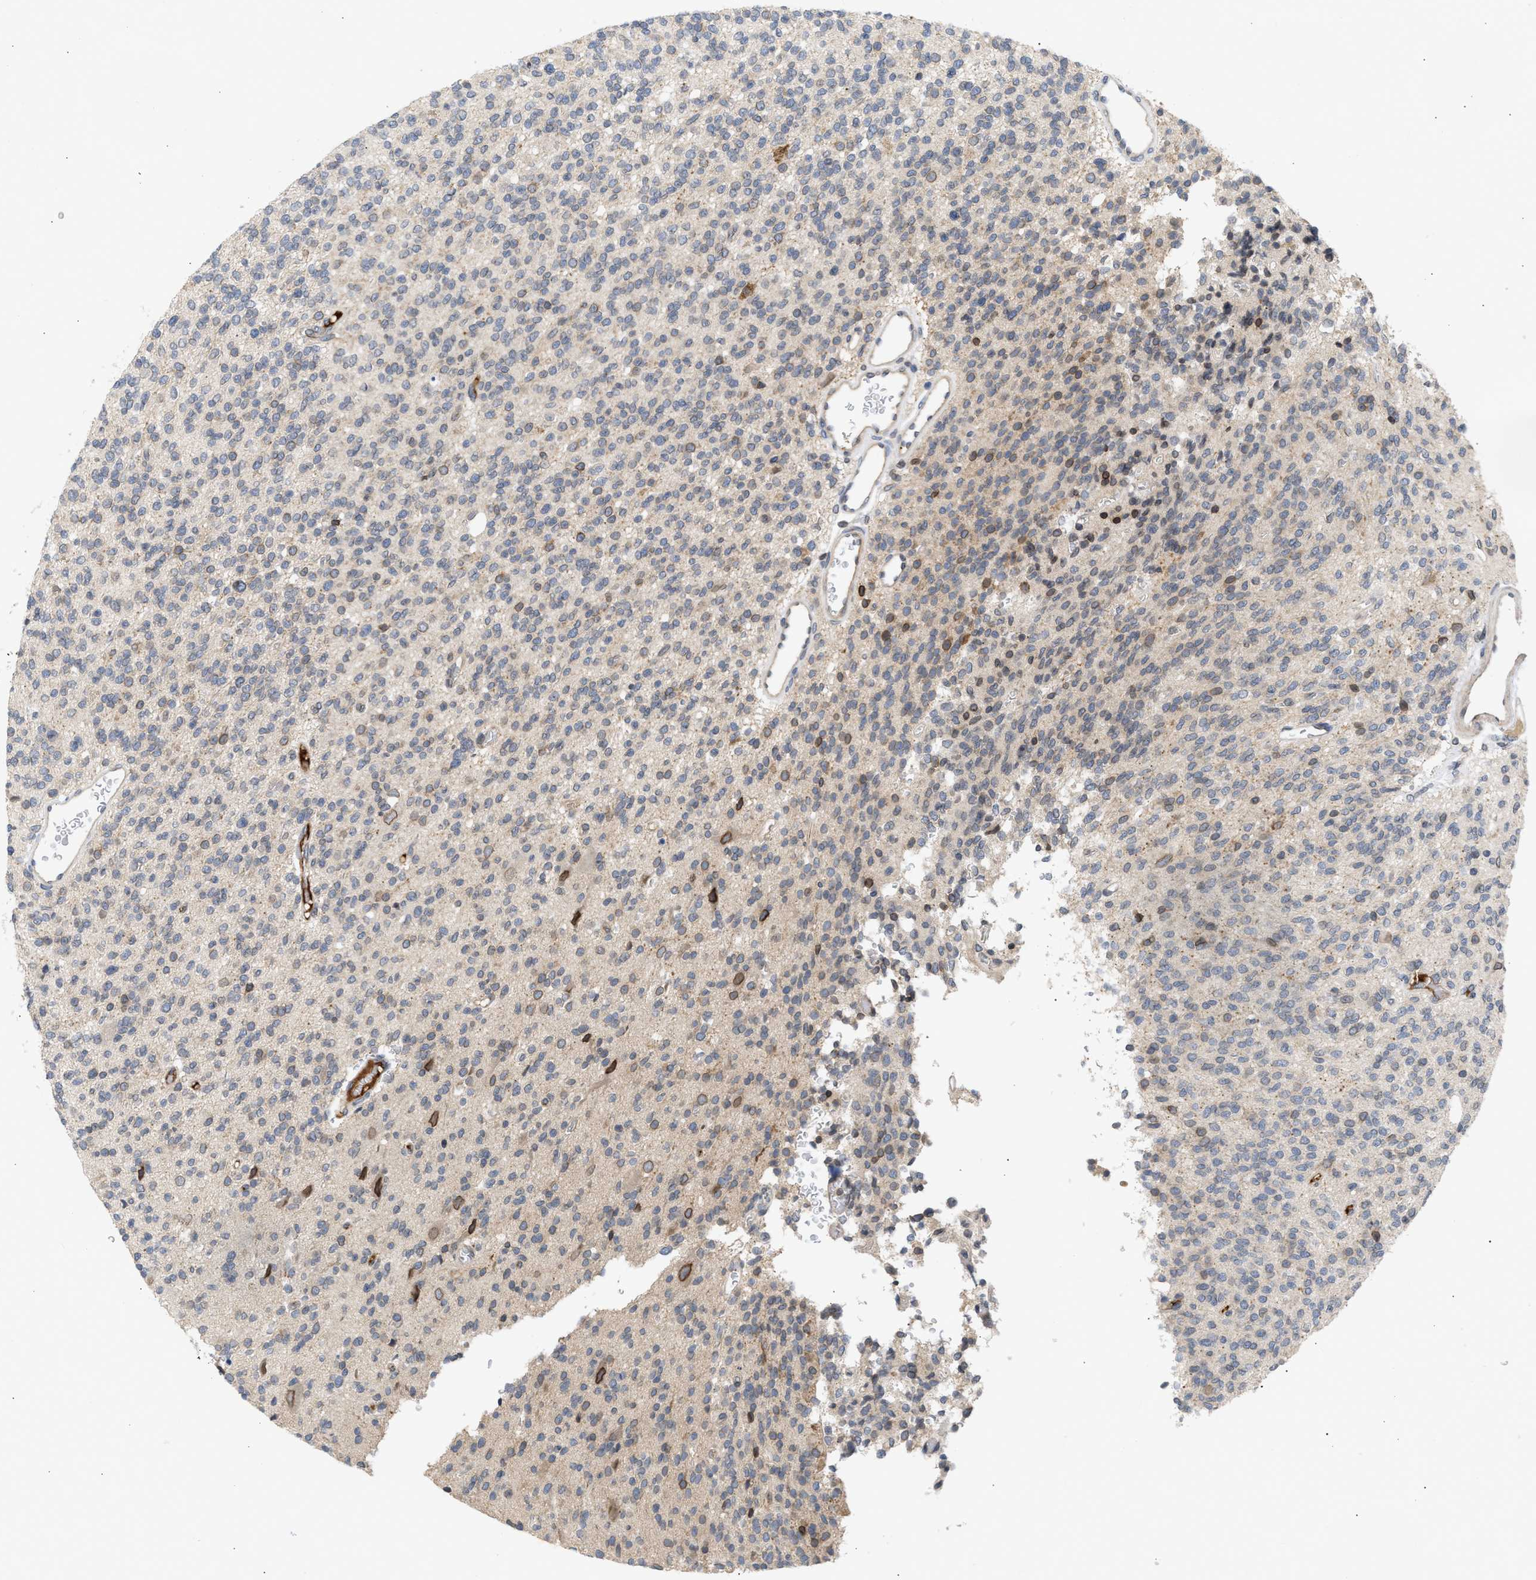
{"staining": {"intensity": "negative", "quantity": "none", "location": "none"}, "tissue": "glioma", "cell_type": "Tumor cells", "image_type": "cancer", "snomed": [{"axis": "morphology", "description": "Glioma, malignant, High grade"}, {"axis": "topography", "description": "Brain"}], "caption": "Protein analysis of glioma displays no significant positivity in tumor cells. The staining was performed using DAB to visualize the protein expression in brown, while the nuclei were stained in blue with hematoxylin (Magnification: 20x).", "gene": "NUP62", "patient": {"sex": "male", "age": 34}}